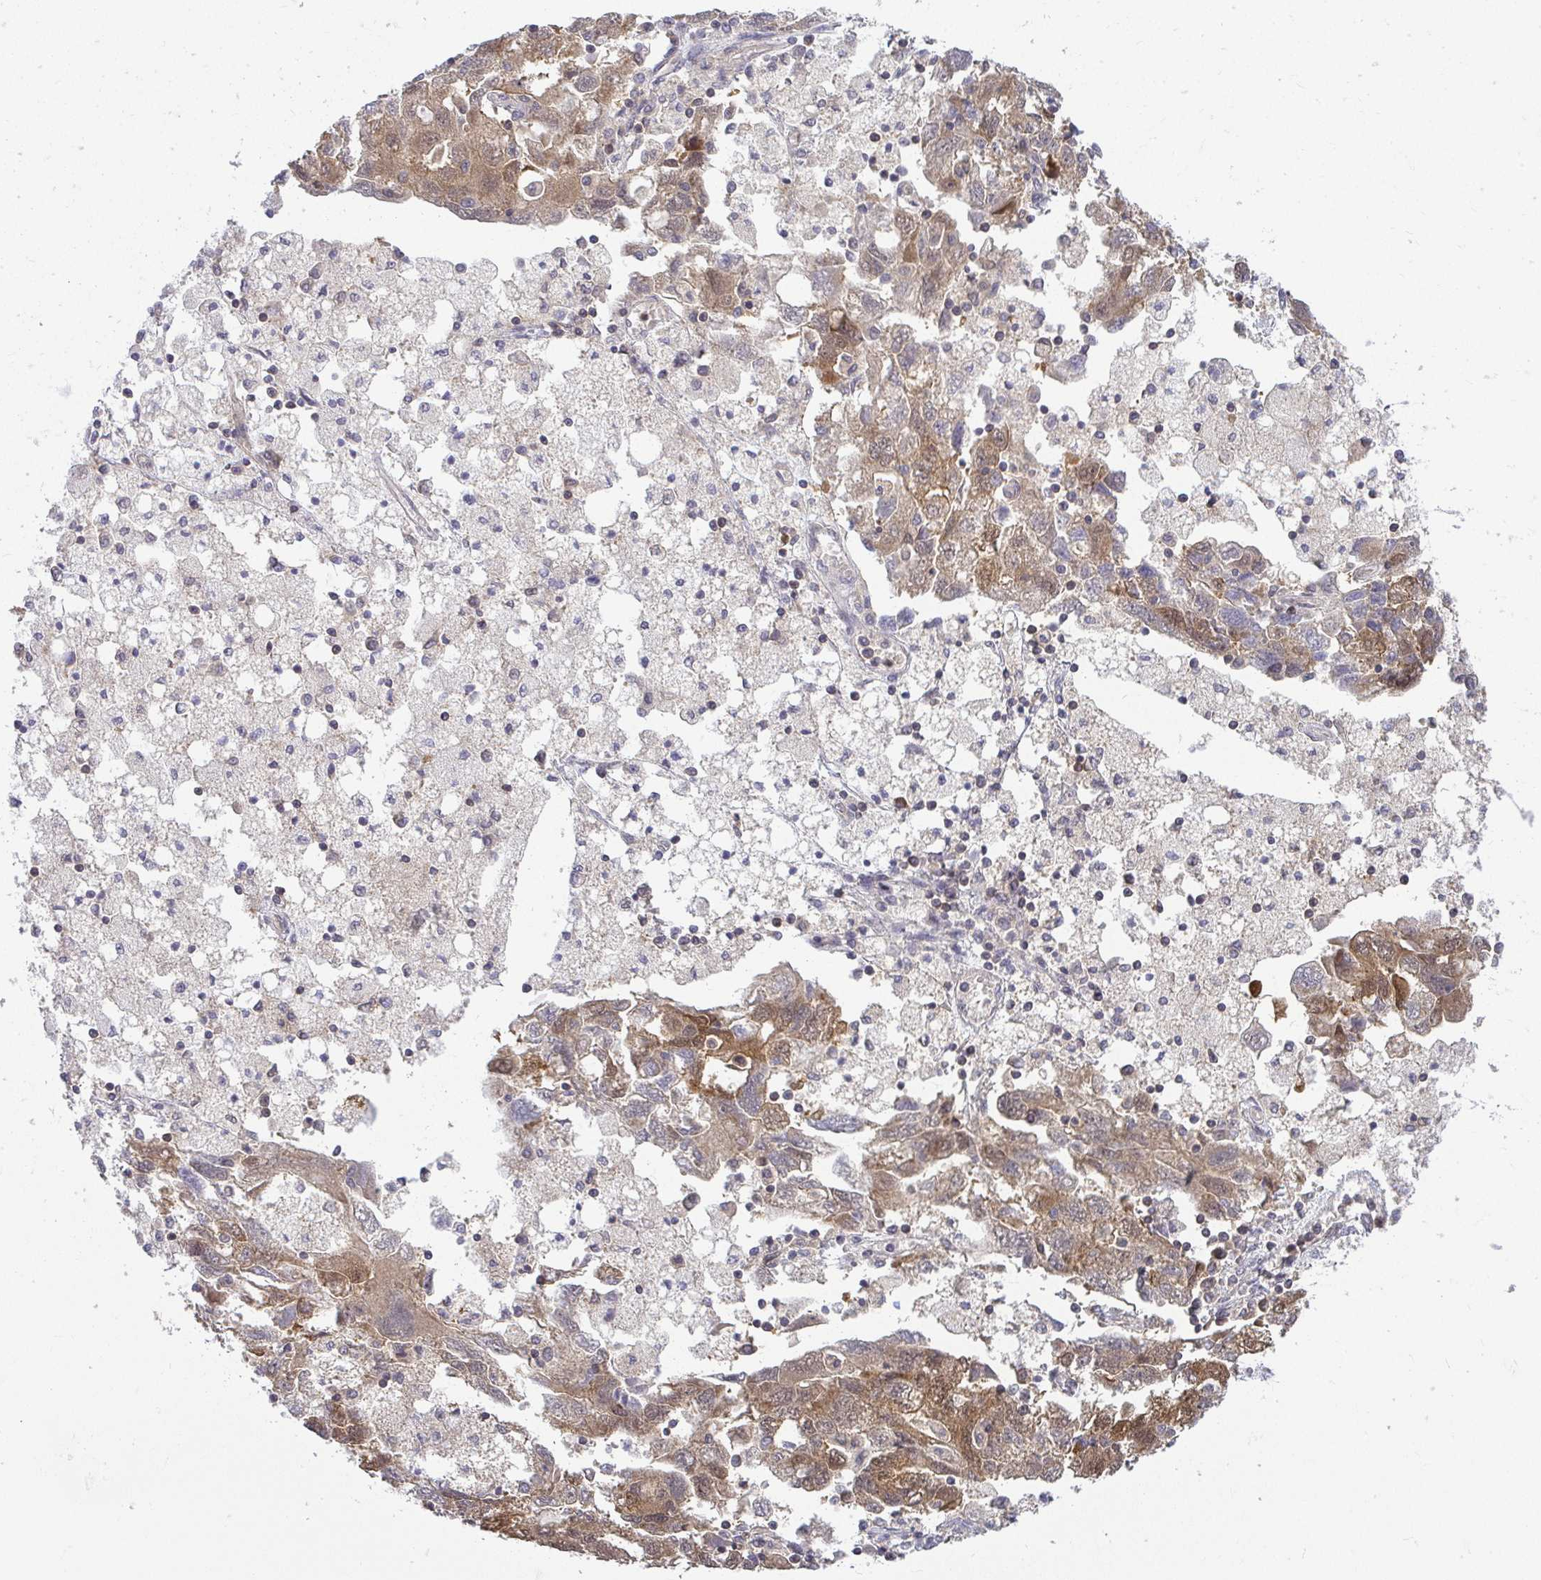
{"staining": {"intensity": "moderate", "quantity": ">75%", "location": "cytoplasmic/membranous"}, "tissue": "ovarian cancer", "cell_type": "Tumor cells", "image_type": "cancer", "snomed": [{"axis": "morphology", "description": "Carcinoma, NOS"}, {"axis": "morphology", "description": "Cystadenocarcinoma, serous, NOS"}, {"axis": "topography", "description": "Ovary"}], "caption": "Human serous cystadenocarcinoma (ovarian) stained with a brown dye displays moderate cytoplasmic/membranous positive expression in about >75% of tumor cells.", "gene": "HDHD2", "patient": {"sex": "female", "age": 69}}